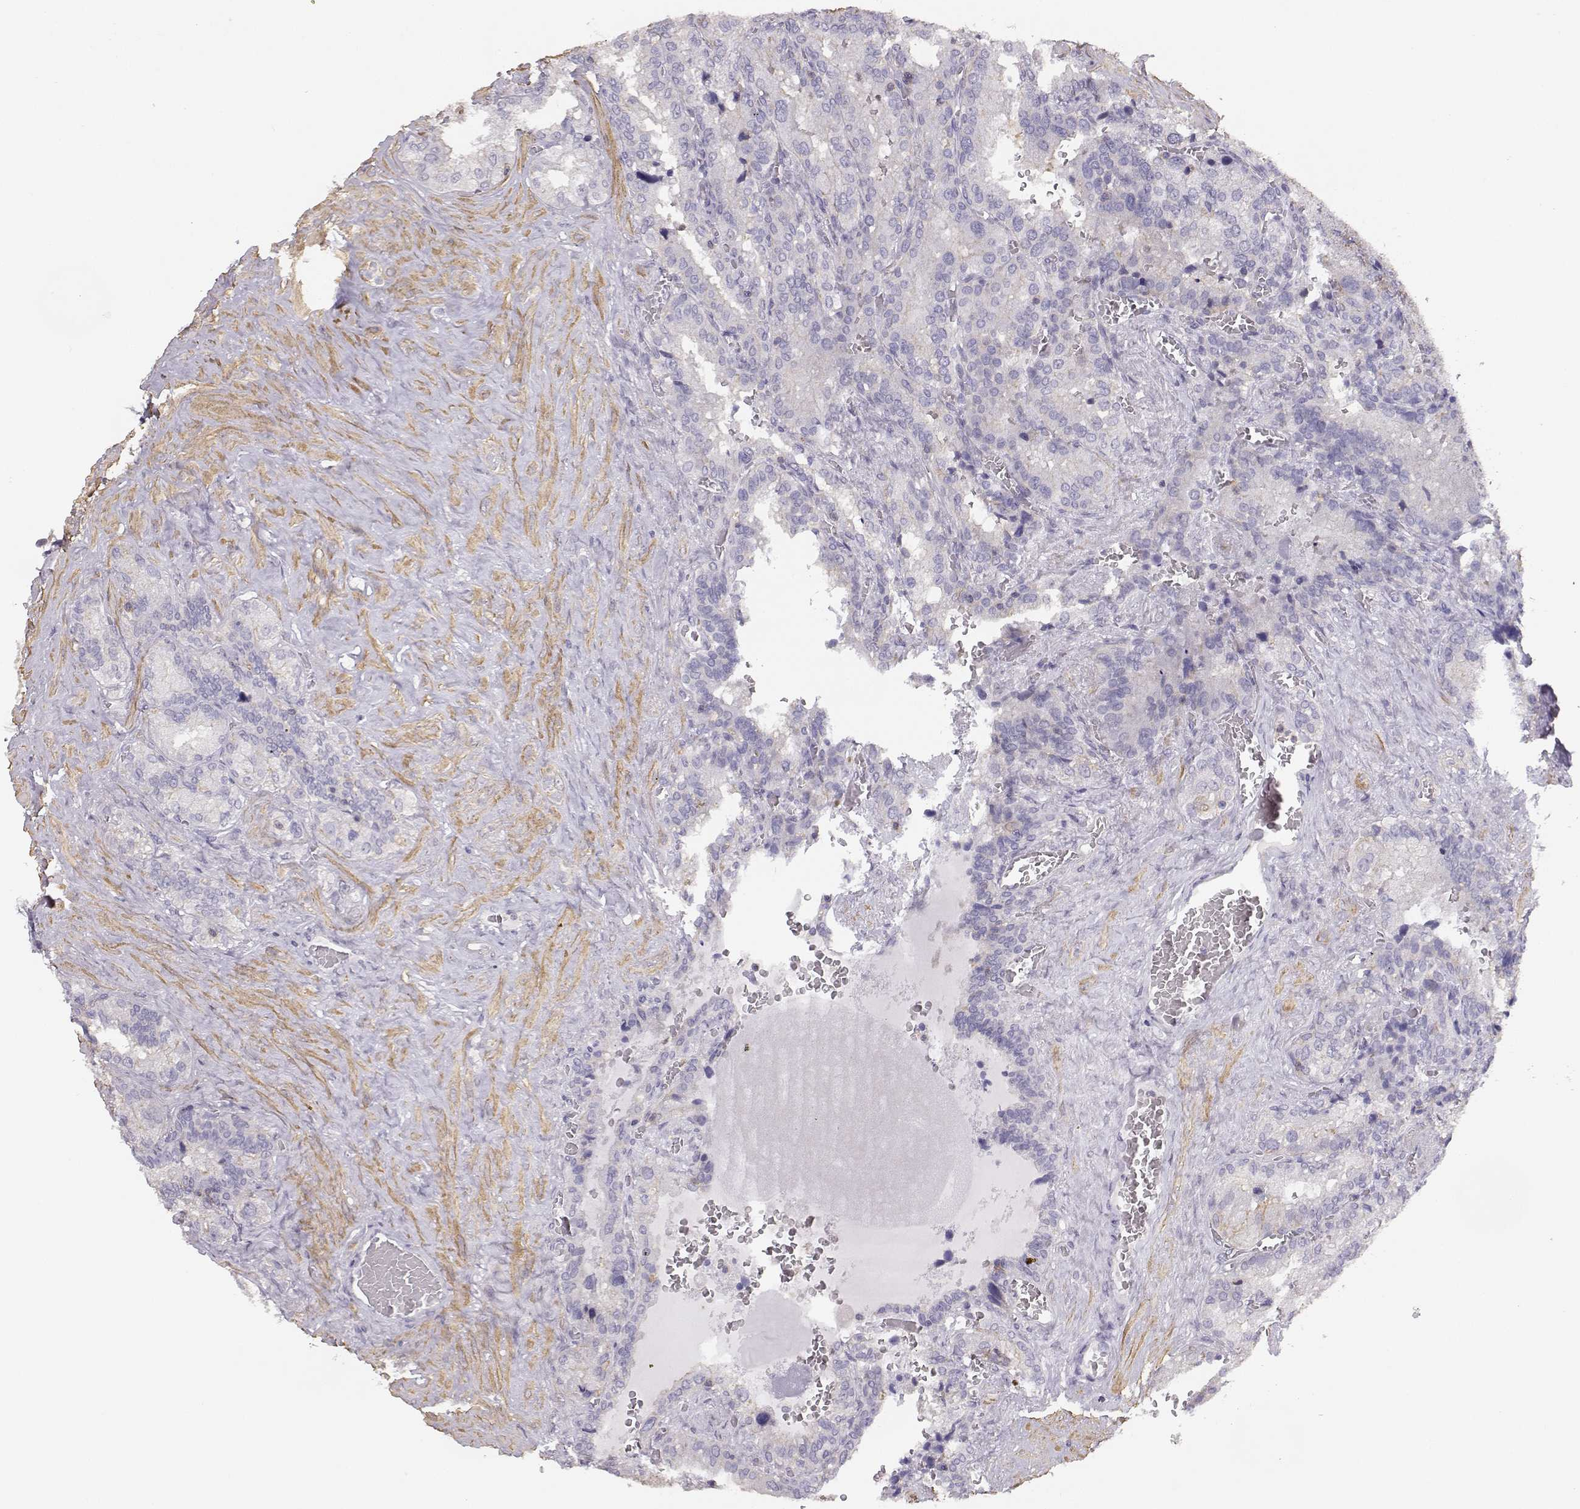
{"staining": {"intensity": "weak", "quantity": "<25%", "location": "cytoplasmic/membranous"}, "tissue": "seminal vesicle", "cell_type": "Glandular cells", "image_type": "normal", "snomed": [{"axis": "morphology", "description": "Normal tissue, NOS"}, {"axis": "topography", "description": "Seminal veicle"}], "caption": "Protein analysis of benign seminal vesicle reveals no significant positivity in glandular cells. (DAB IHC, high magnification).", "gene": "DAPL1", "patient": {"sex": "male", "age": 72}}